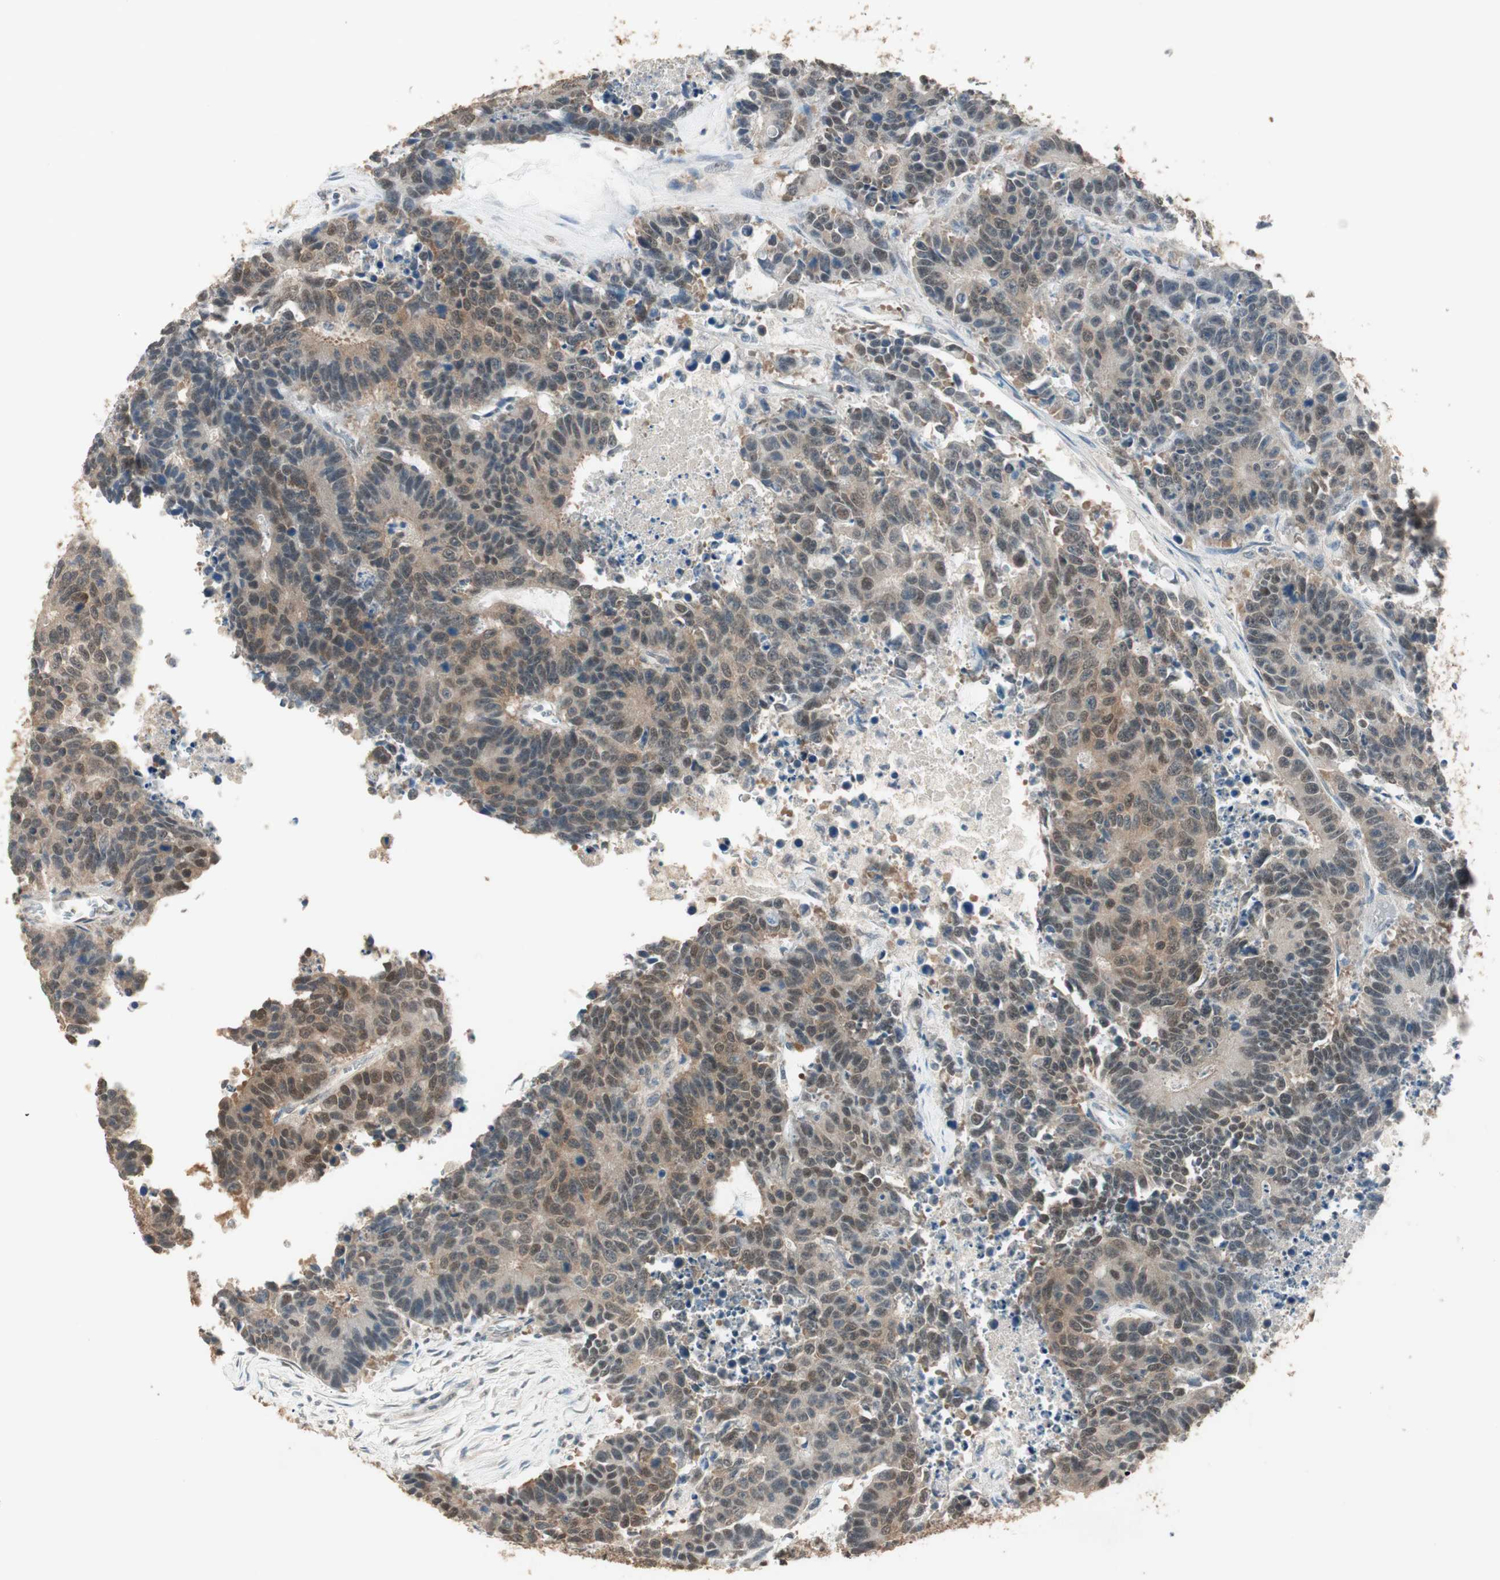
{"staining": {"intensity": "moderate", "quantity": "25%-75%", "location": "cytoplasmic/membranous,nuclear"}, "tissue": "colorectal cancer", "cell_type": "Tumor cells", "image_type": "cancer", "snomed": [{"axis": "morphology", "description": "Adenocarcinoma, NOS"}, {"axis": "topography", "description": "Colon"}], "caption": "High-power microscopy captured an IHC micrograph of adenocarcinoma (colorectal), revealing moderate cytoplasmic/membranous and nuclear positivity in approximately 25%-75% of tumor cells.", "gene": "USP5", "patient": {"sex": "female", "age": 86}}